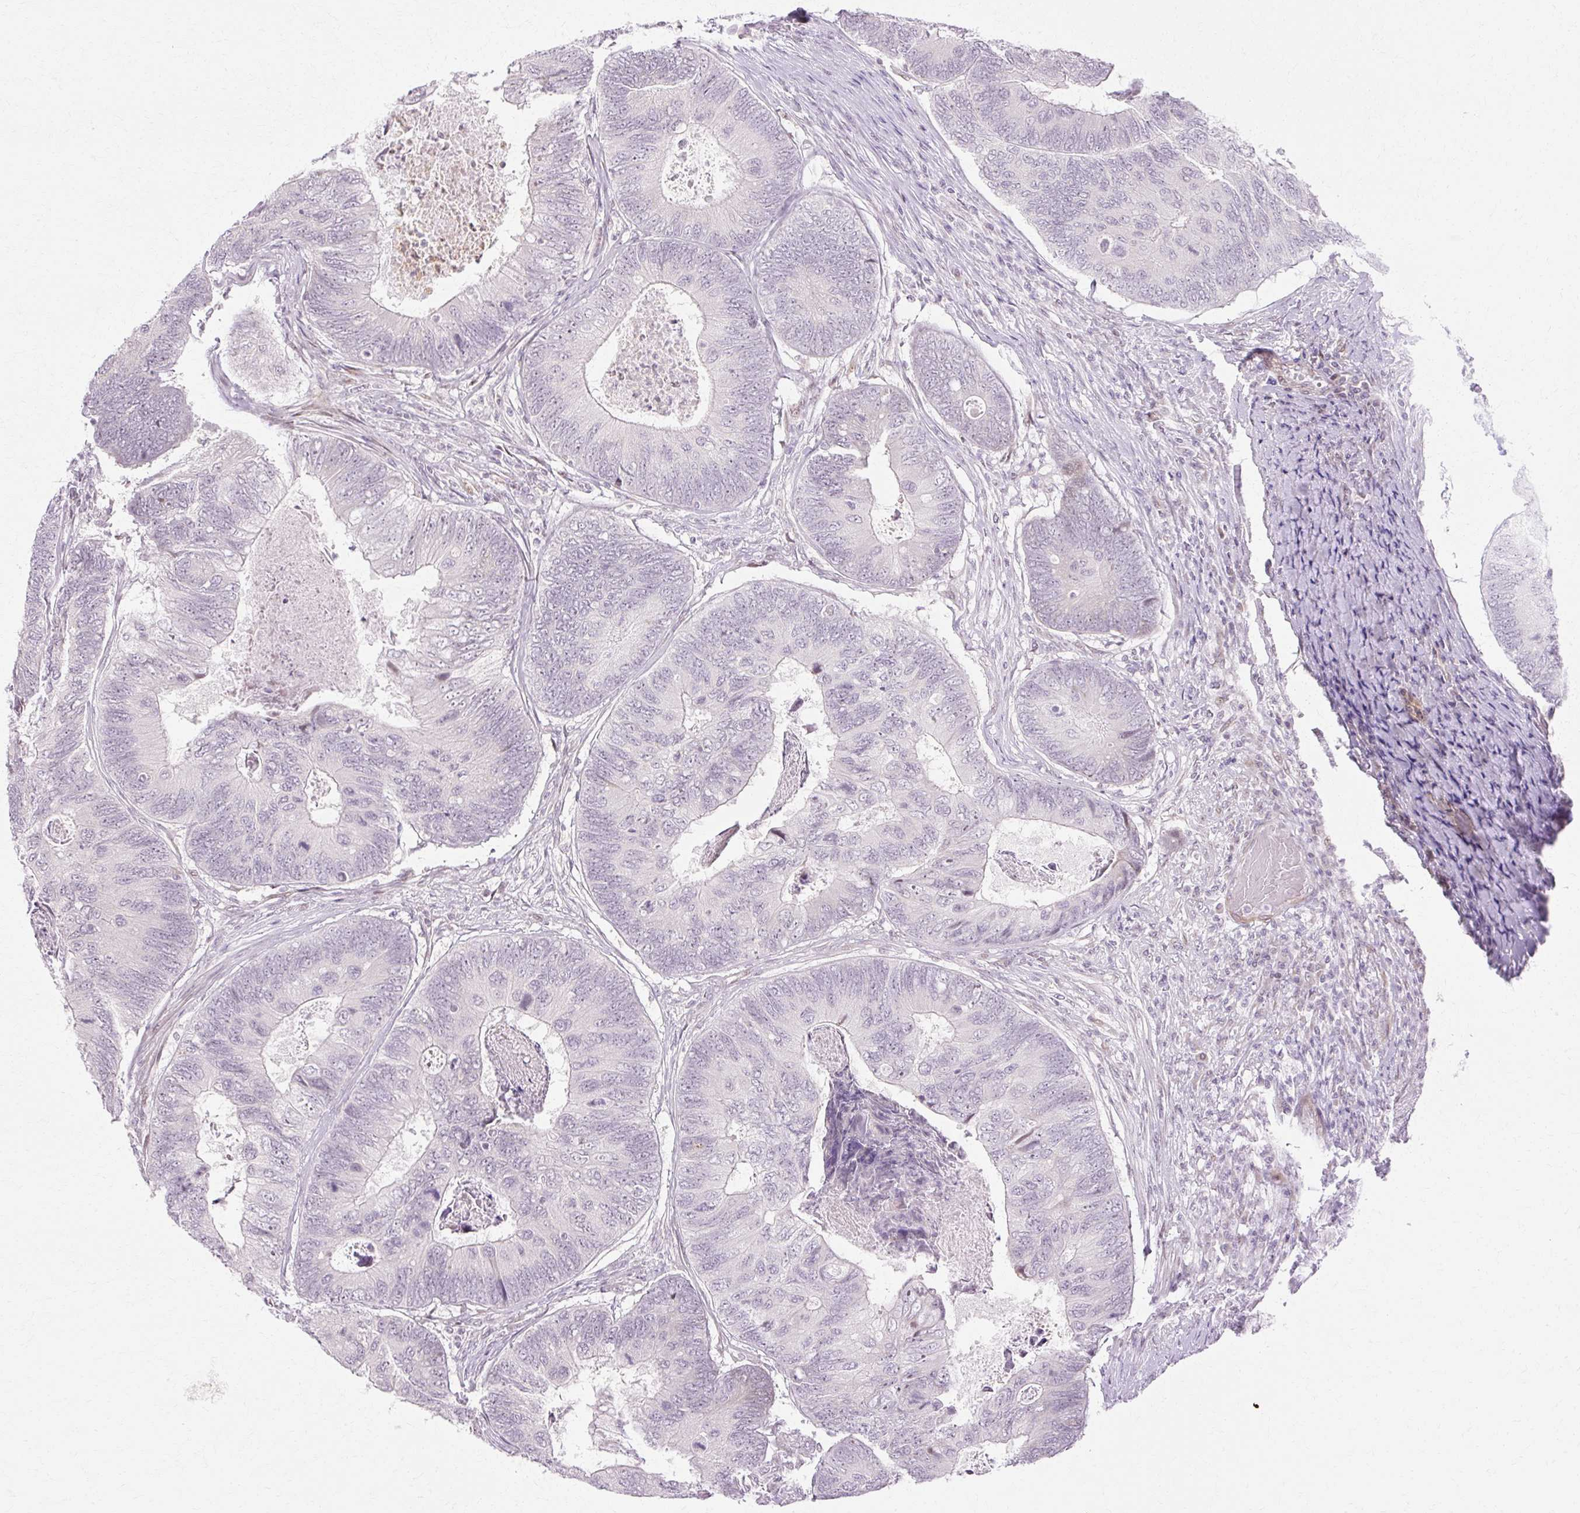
{"staining": {"intensity": "negative", "quantity": "none", "location": "none"}, "tissue": "colorectal cancer", "cell_type": "Tumor cells", "image_type": "cancer", "snomed": [{"axis": "morphology", "description": "Adenocarcinoma, NOS"}, {"axis": "topography", "description": "Colon"}], "caption": "DAB immunohistochemical staining of colorectal cancer shows no significant staining in tumor cells. (DAB (3,3'-diaminobenzidine) immunohistochemistry (IHC), high magnification).", "gene": "C3orf49", "patient": {"sex": "female", "age": 67}}